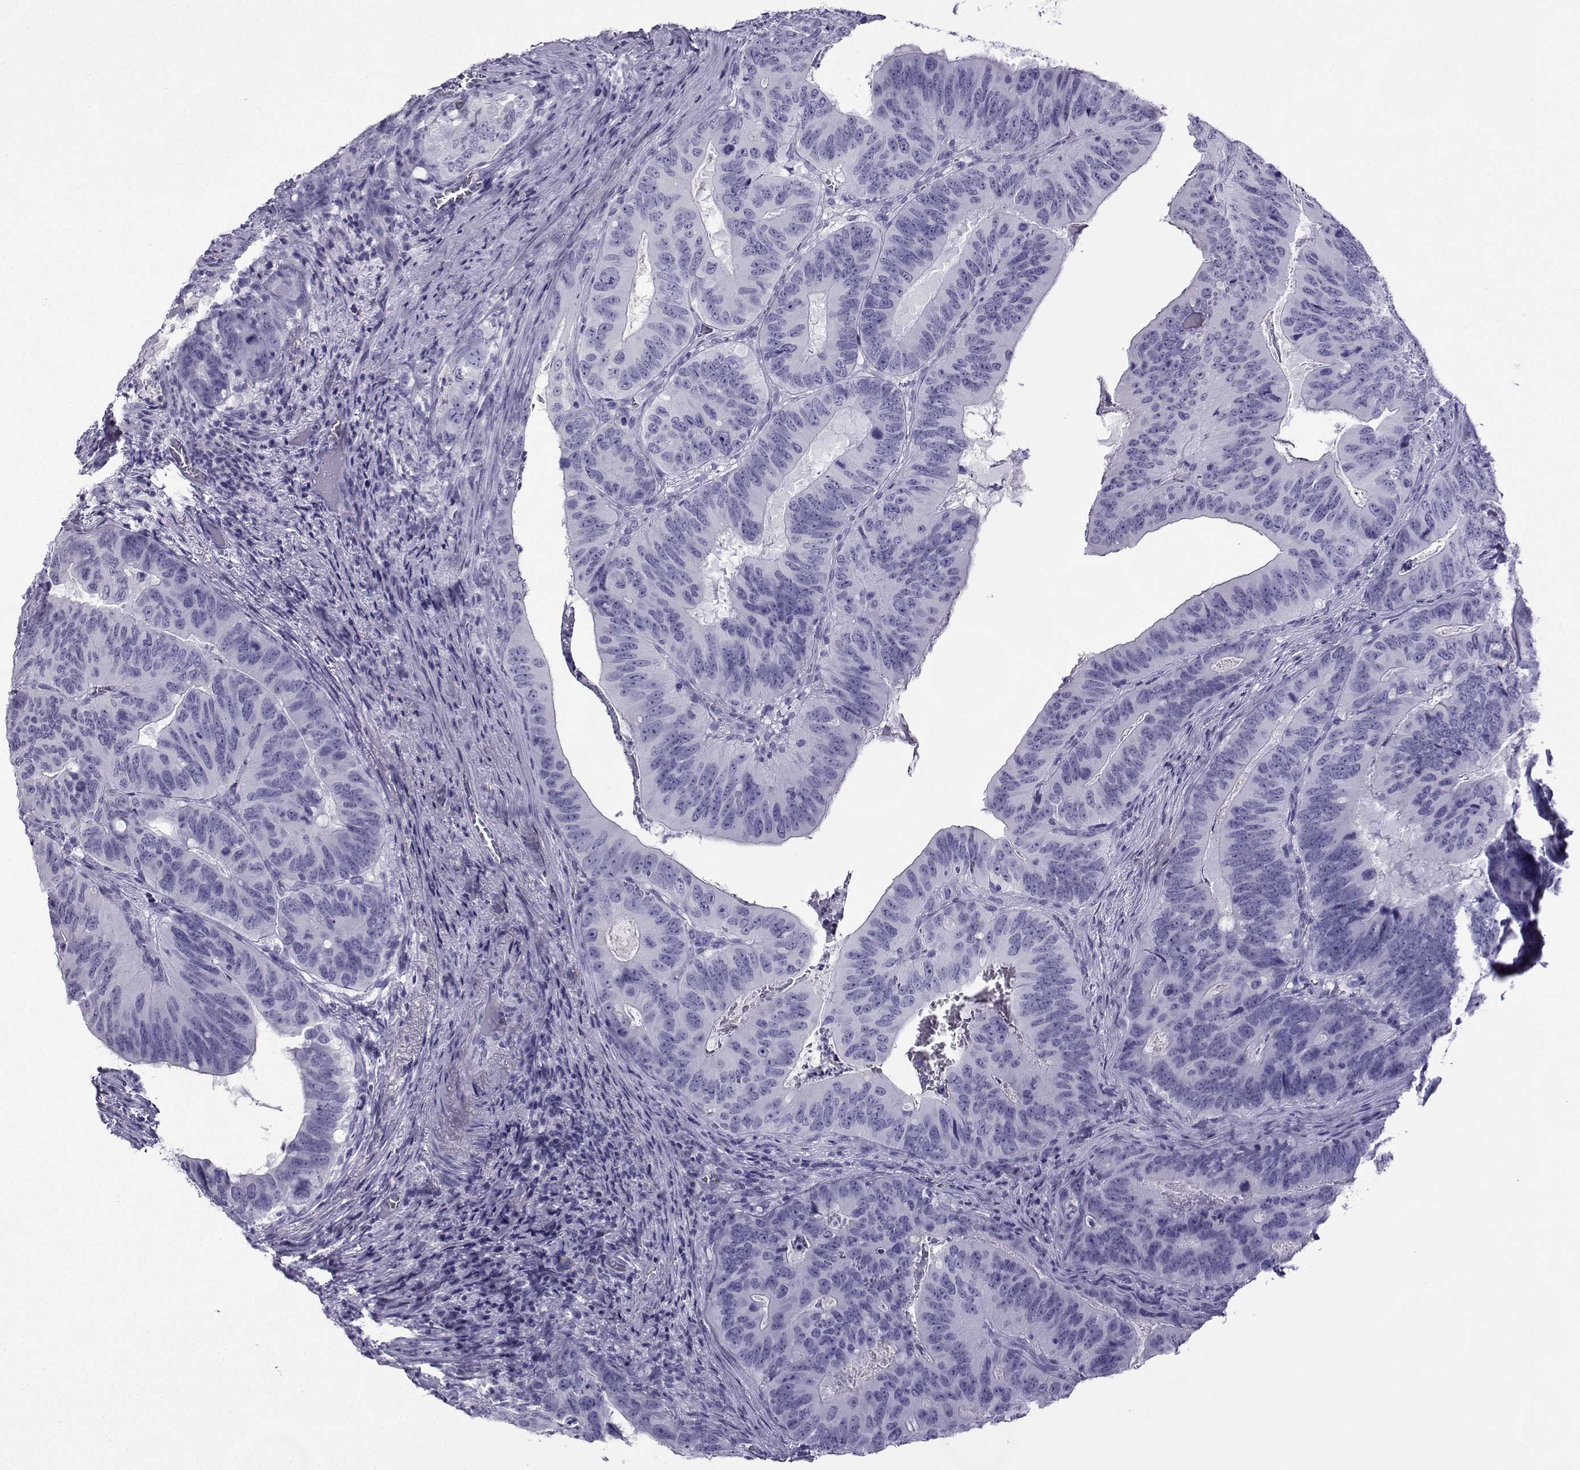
{"staining": {"intensity": "negative", "quantity": "none", "location": "none"}, "tissue": "colorectal cancer", "cell_type": "Tumor cells", "image_type": "cancer", "snomed": [{"axis": "morphology", "description": "Adenocarcinoma, NOS"}, {"axis": "topography", "description": "Colon"}], "caption": "The photomicrograph reveals no significant expression in tumor cells of adenocarcinoma (colorectal). Nuclei are stained in blue.", "gene": "CRYBB1", "patient": {"sex": "male", "age": 79}}